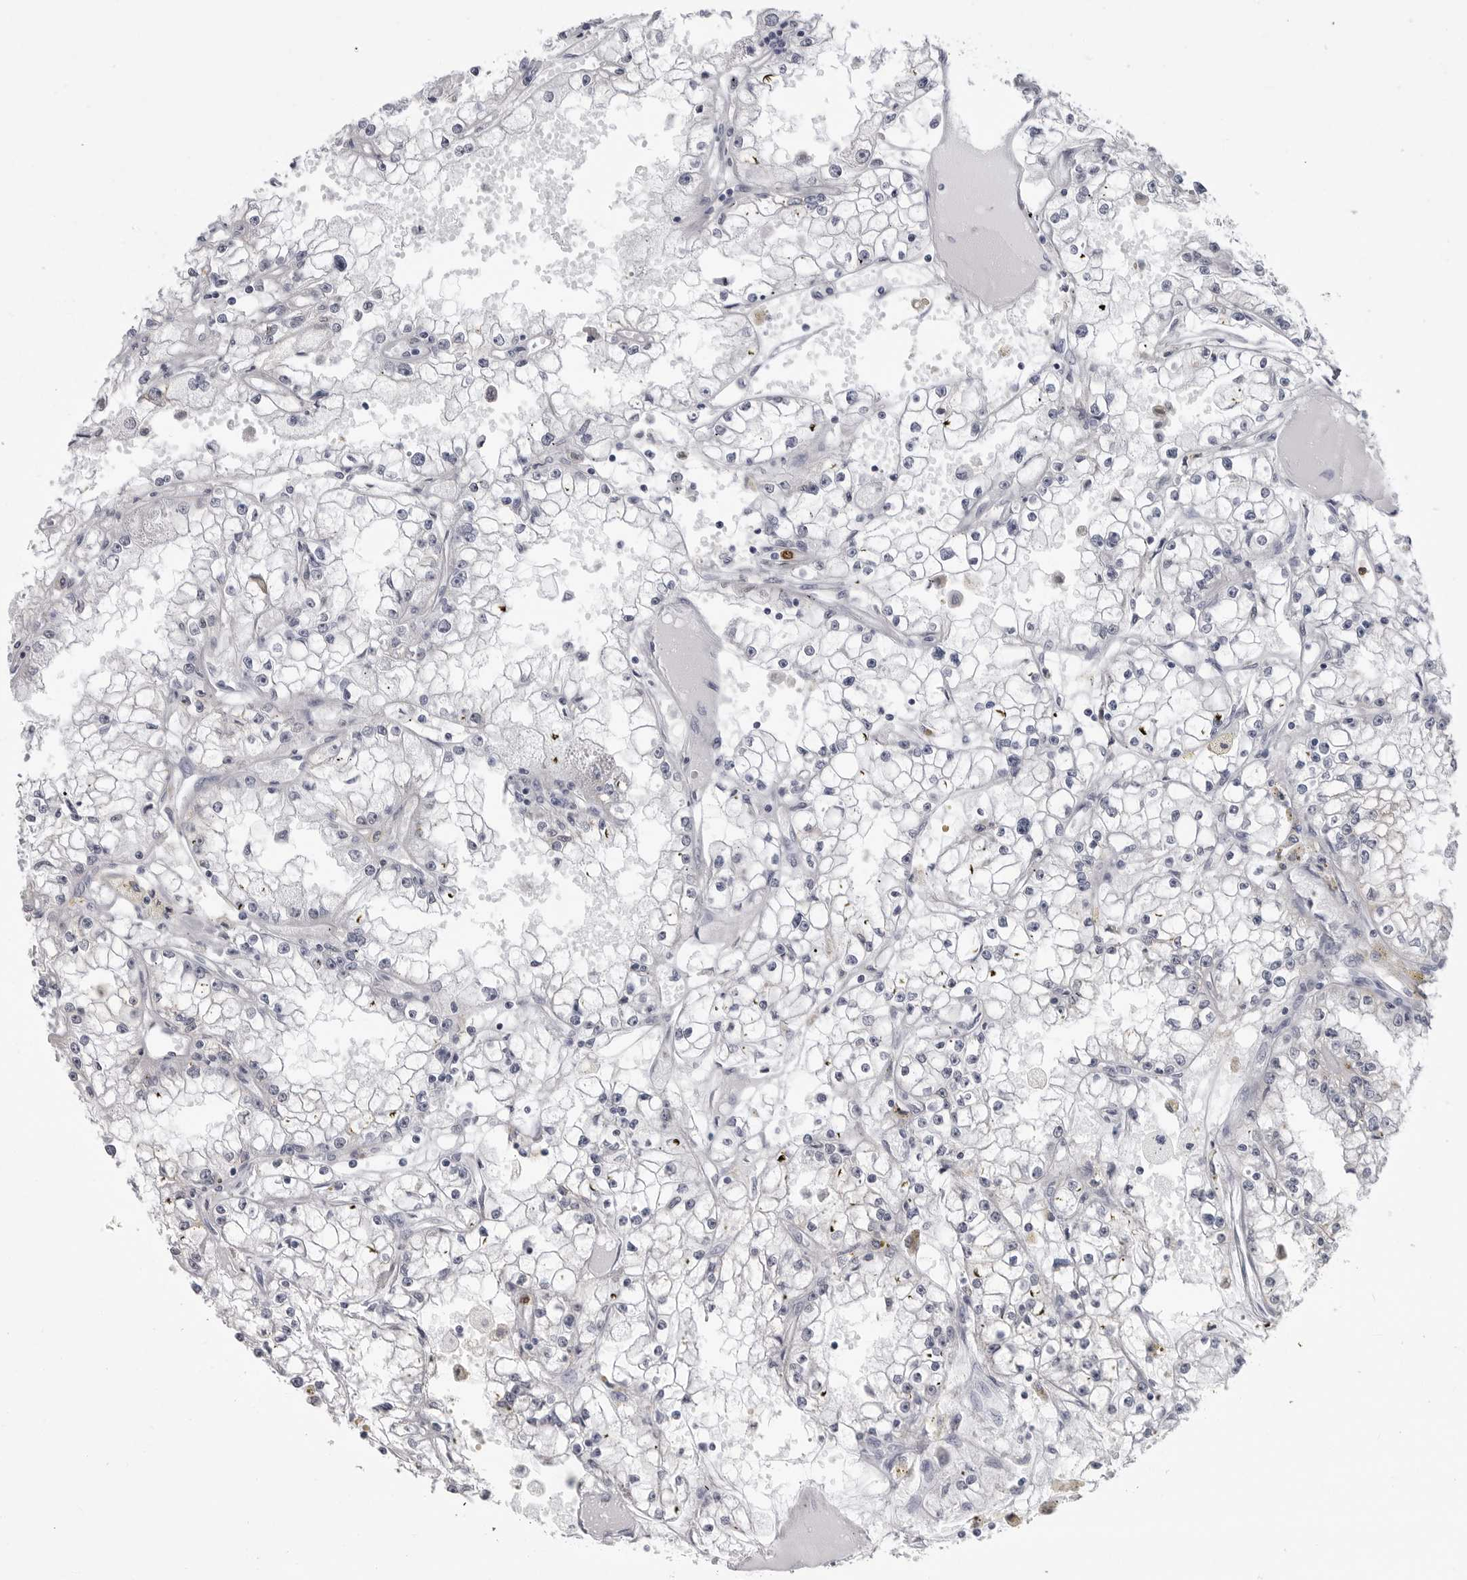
{"staining": {"intensity": "negative", "quantity": "none", "location": "none"}, "tissue": "renal cancer", "cell_type": "Tumor cells", "image_type": "cancer", "snomed": [{"axis": "morphology", "description": "Adenocarcinoma, NOS"}, {"axis": "topography", "description": "Kidney"}], "caption": "A photomicrograph of renal adenocarcinoma stained for a protein displays no brown staining in tumor cells.", "gene": "STAP2", "patient": {"sex": "male", "age": 56}}